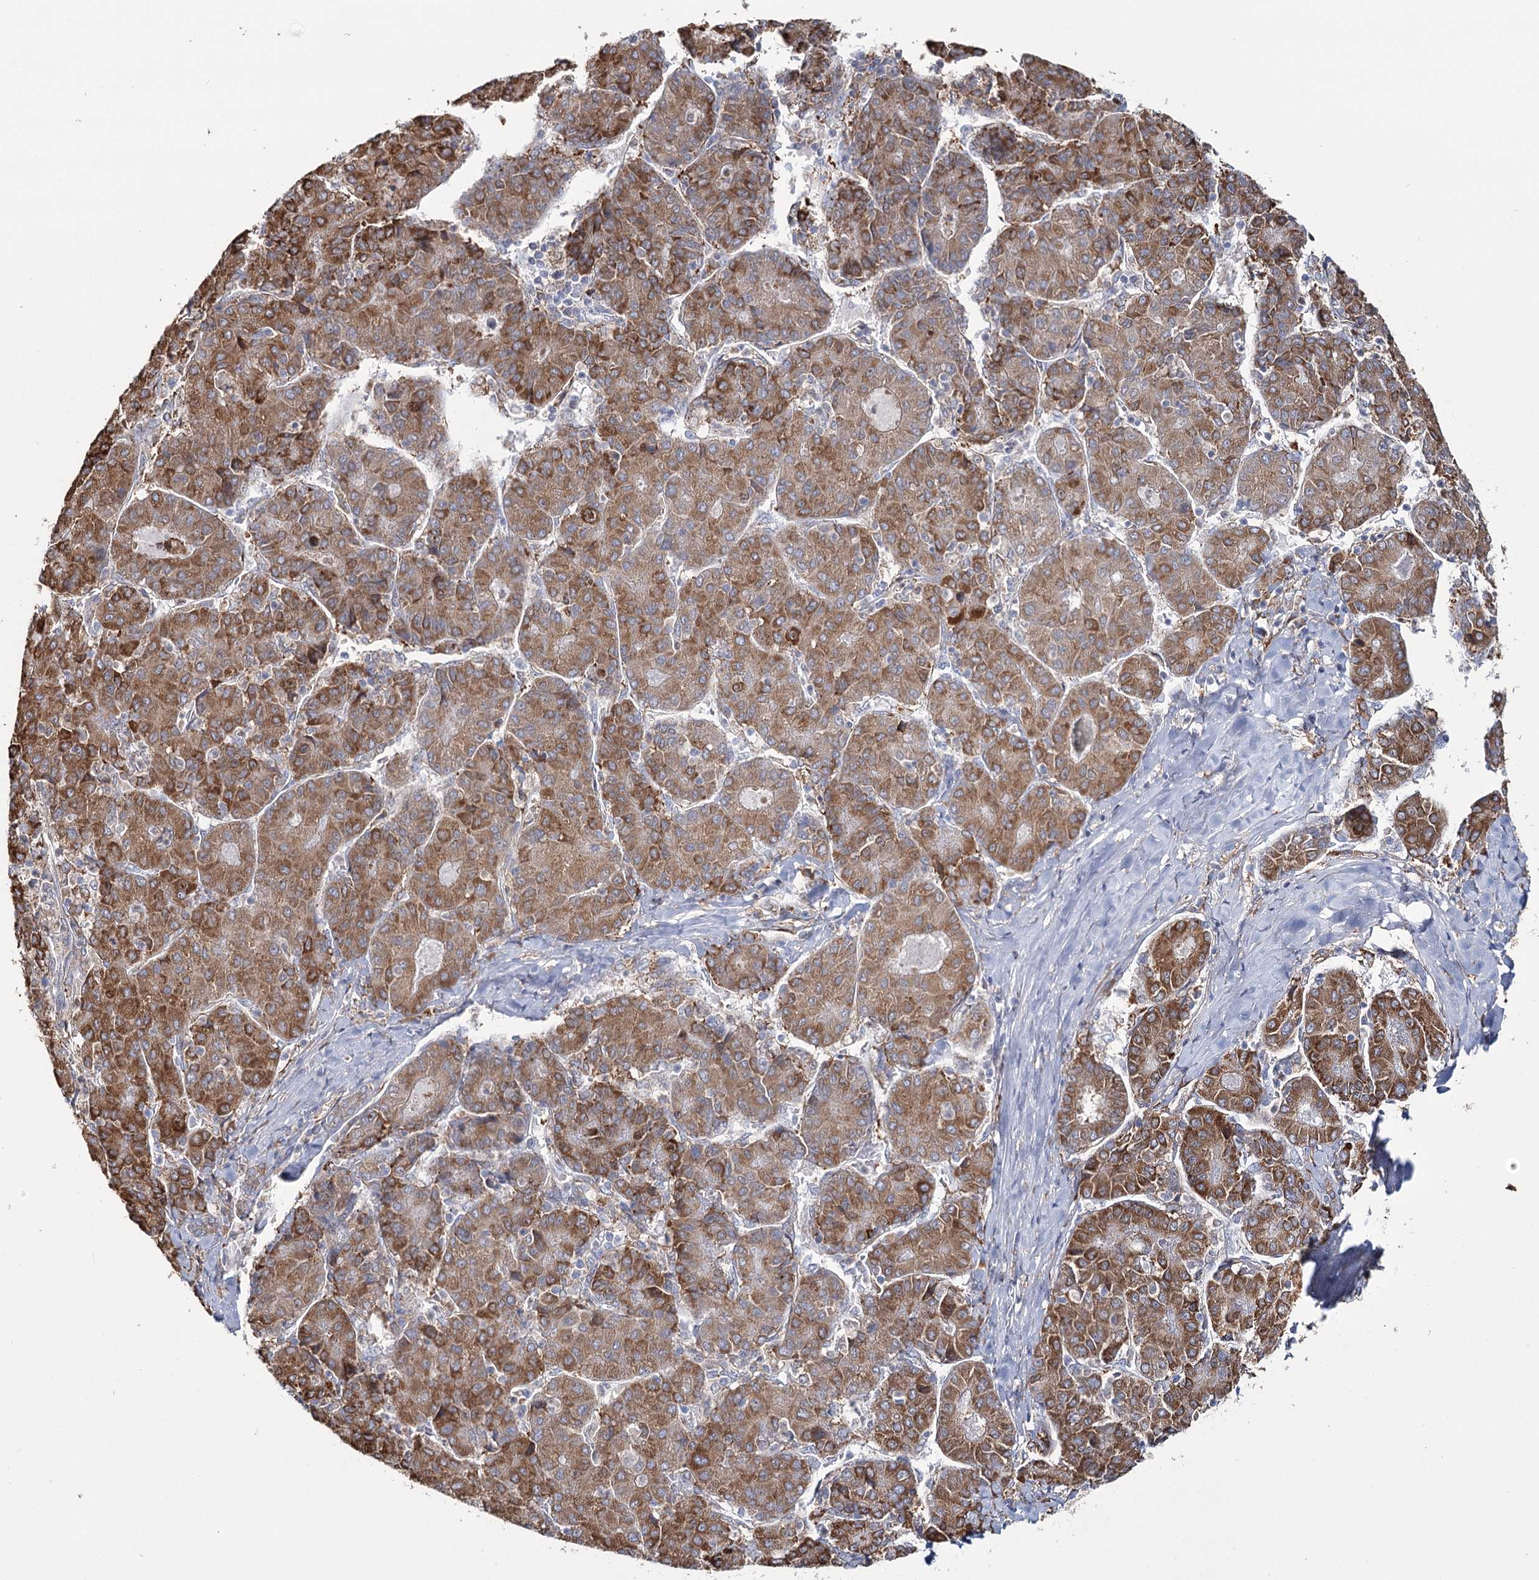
{"staining": {"intensity": "moderate", "quantity": ">75%", "location": "cytoplasmic/membranous"}, "tissue": "liver cancer", "cell_type": "Tumor cells", "image_type": "cancer", "snomed": [{"axis": "morphology", "description": "Carcinoma, Hepatocellular, NOS"}, {"axis": "topography", "description": "Liver"}], "caption": "The immunohistochemical stain labels moderate cytoplasmic/membranous expression in tumor cells of hepatocellular carcinoma (liver) tissue. Immunohistochemistry stains the protein of interest in brown and the nuclei are stained blue.", "gene": "ZCCHC9", "patient": {"sex": "male", "age": 65}}